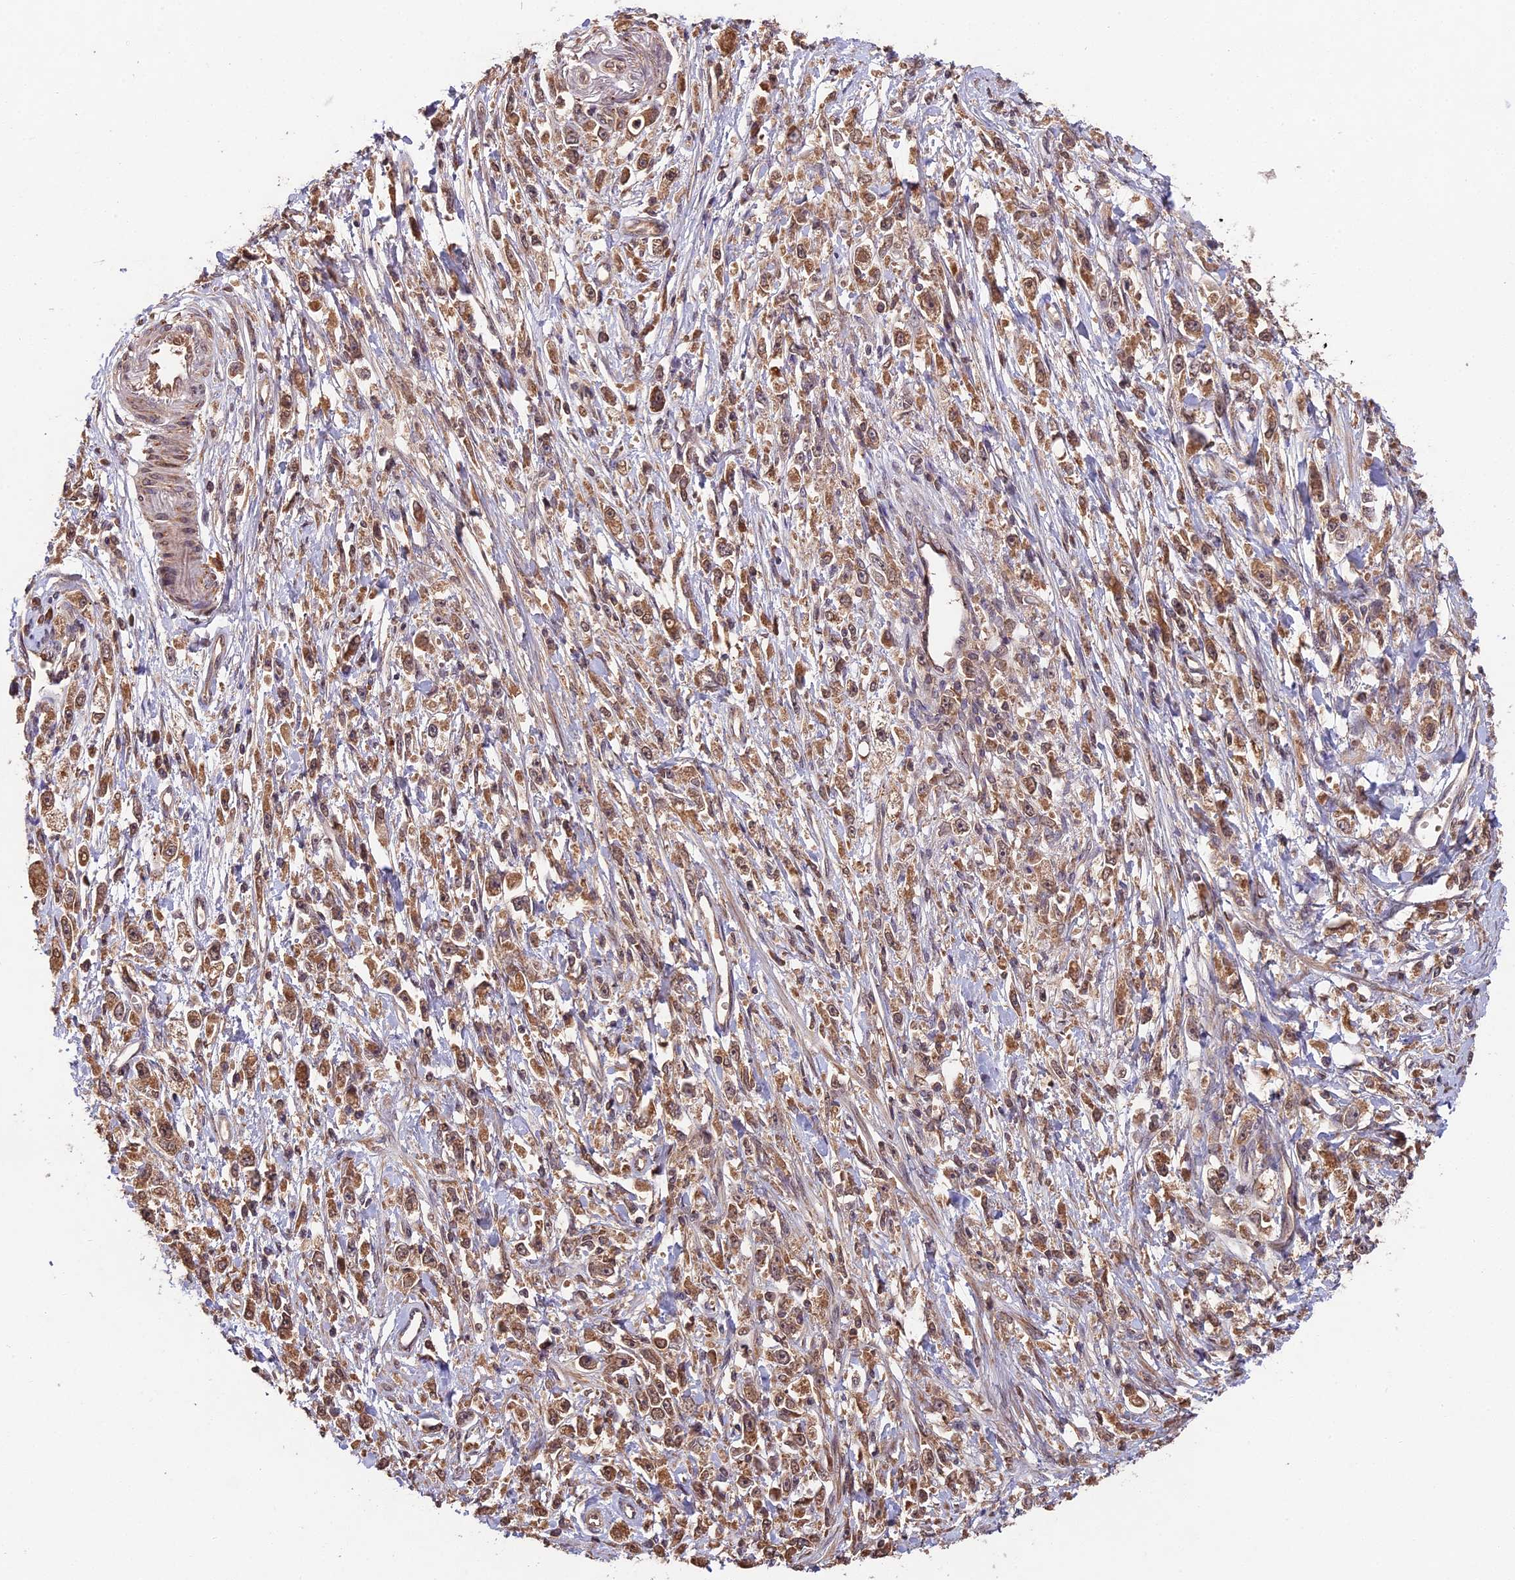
{"staining": {"intensity": "moderate", "quantity": ">75%", "location": "cytoplasmic/membranous"}, "tissue": "stomach cancer", "cell_type": "Tumor cells", "image_type": "cancer", "snomed": [{"axis": "morphology", "description": "Adenocarcinoma, NOS"}, {"axis": "topography", "description": "Stomach"}], "caption": "High-power microscopy captured an immunohistochemistry image of stomach cancer (adenocarcinoma), revealing moderate cytoplasmic/membranous staining in approximately >75% of tumor cells. The staining was performed using DAB to visualize the protein expression in brown, while the nuclei were stained in blue with hematoxylin (Magnification: 20x).", "gene": "CHAC1", "patient": {"sex": "female", "age": 59}}